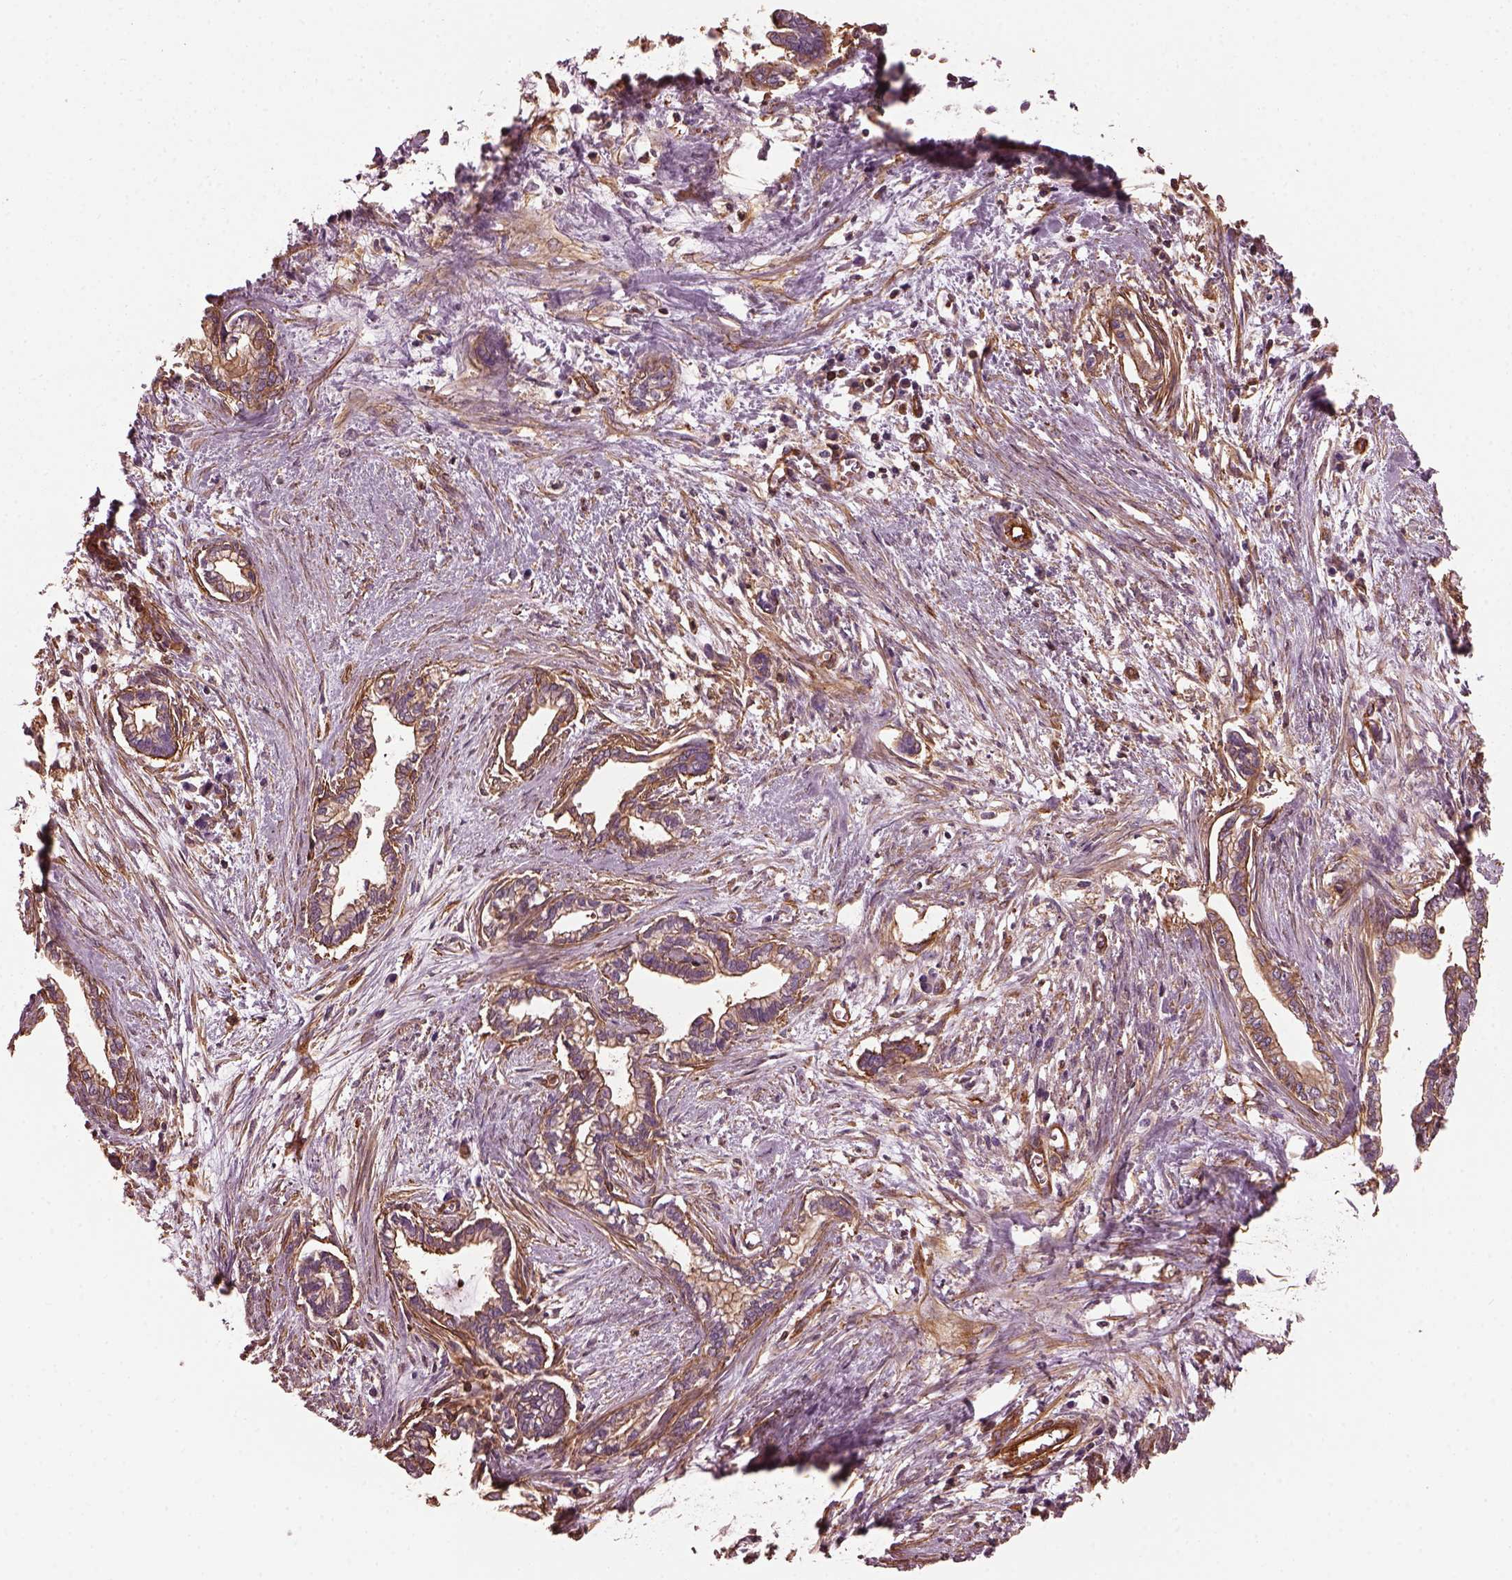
{"staining": {"intensity": "moderate", "quantity": ">75%", "location": "cytoplasmic/membranous"}, "tissue": "cervical cancer", "cell_type": "Tumor cells", "image_type": "cancer", "snomed": [{"axis": "morphology", "description": "Adenocarcinoma, NOS"}, {"axis": "topography", "description": "Cervix"}], "caption": "Adenocarcinoma (cervical) tissue reveals moderate cytoplasmic/membranous positivity in about >75% of tumor cells", "gene": "MYL6", "patient": {"sex": "female", "age": 62}}